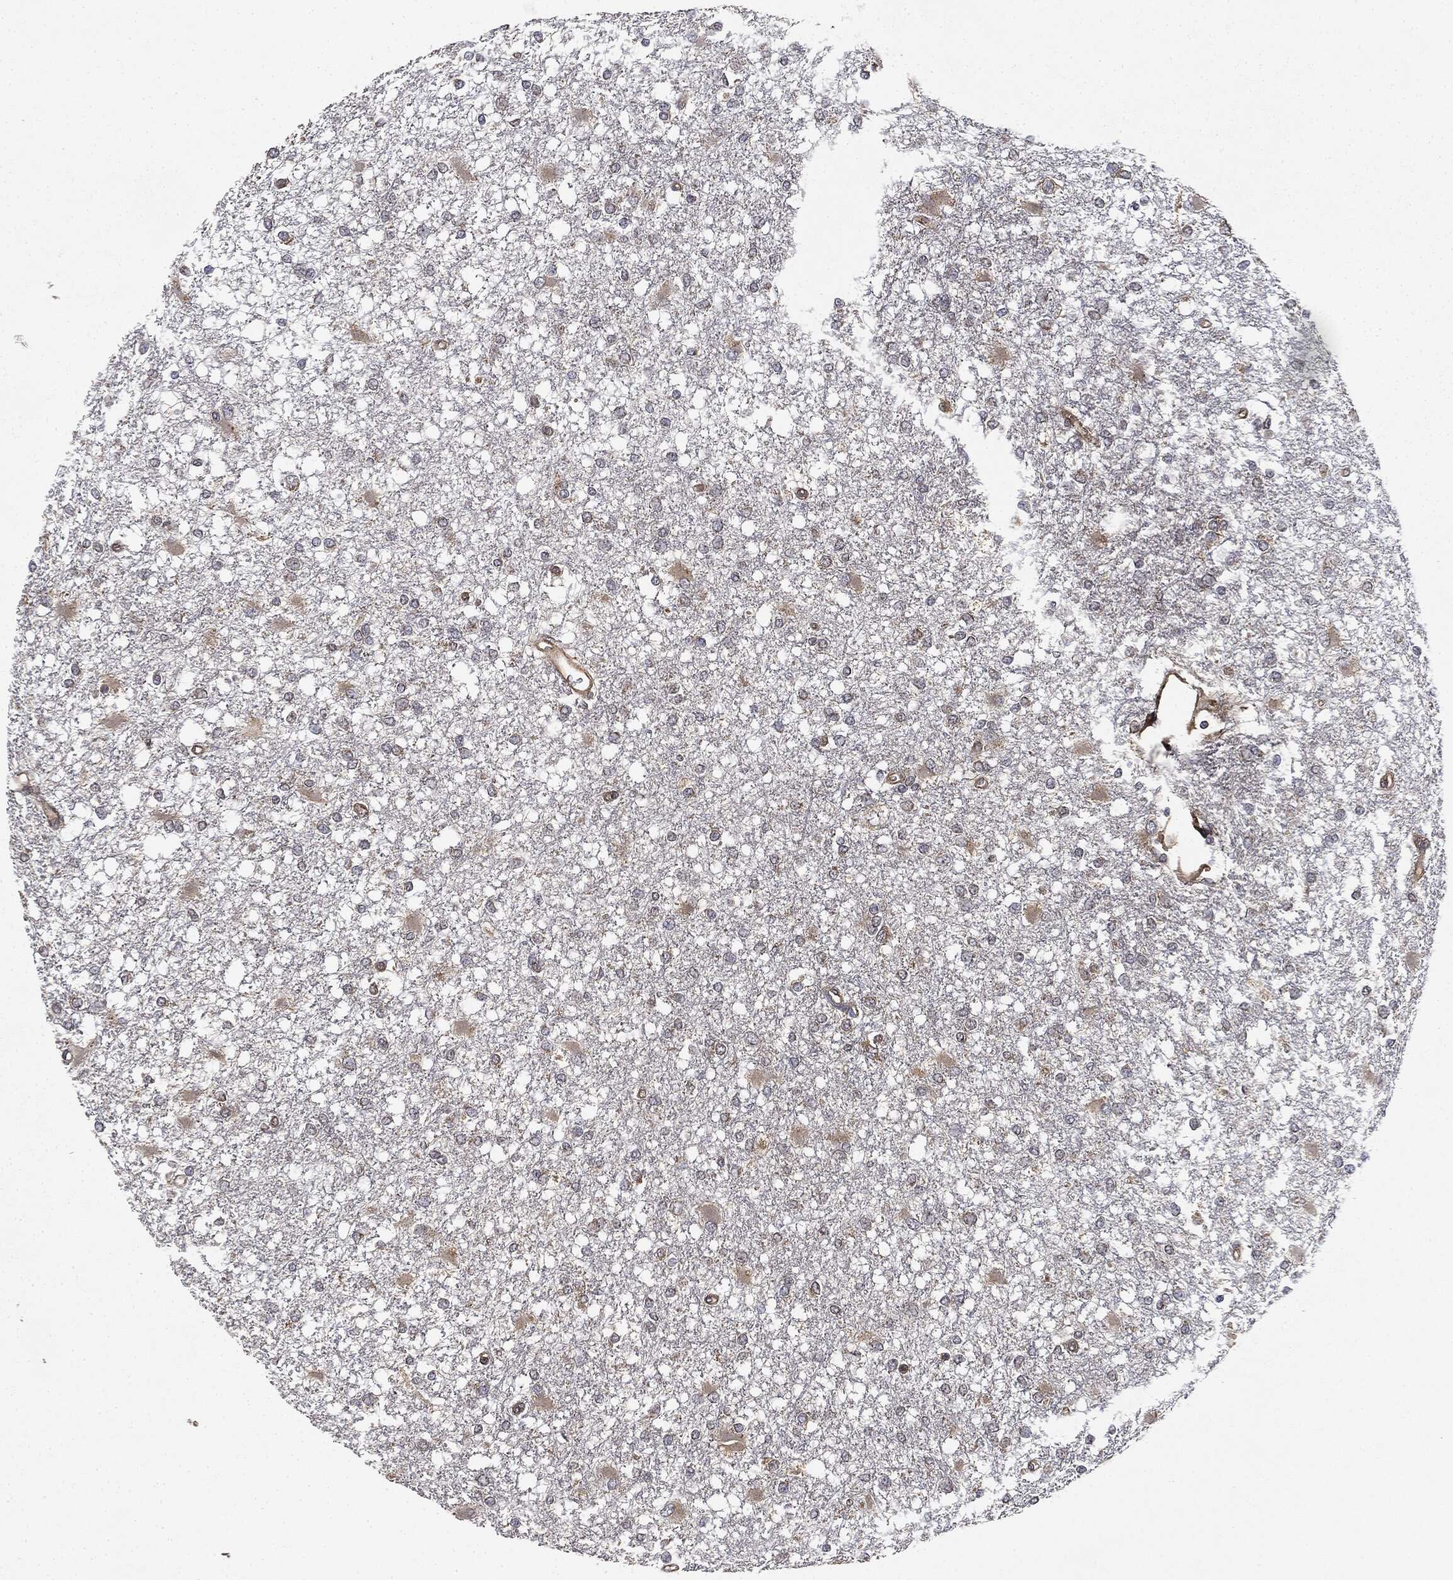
{"staining": {"intensity": "weak", "quantity": "<25%", "location": "cytoplasmic/membranous"}, "tissue": "glioma", "cell_type": "Tumor cells", "image_type": "cancer", "snomed": [{"axis": "morphology", "description": "Glioma, malignant, High grade"}, {"axis": "topography", "description": "Cerebral cortex"}], "caption": "This is an immunohistochemistry (IHC) histopathology image of human glioma. There is no staining in tumor cells.", "gene": "MIER2", "patient": {"sex": "male", "age": 79}}